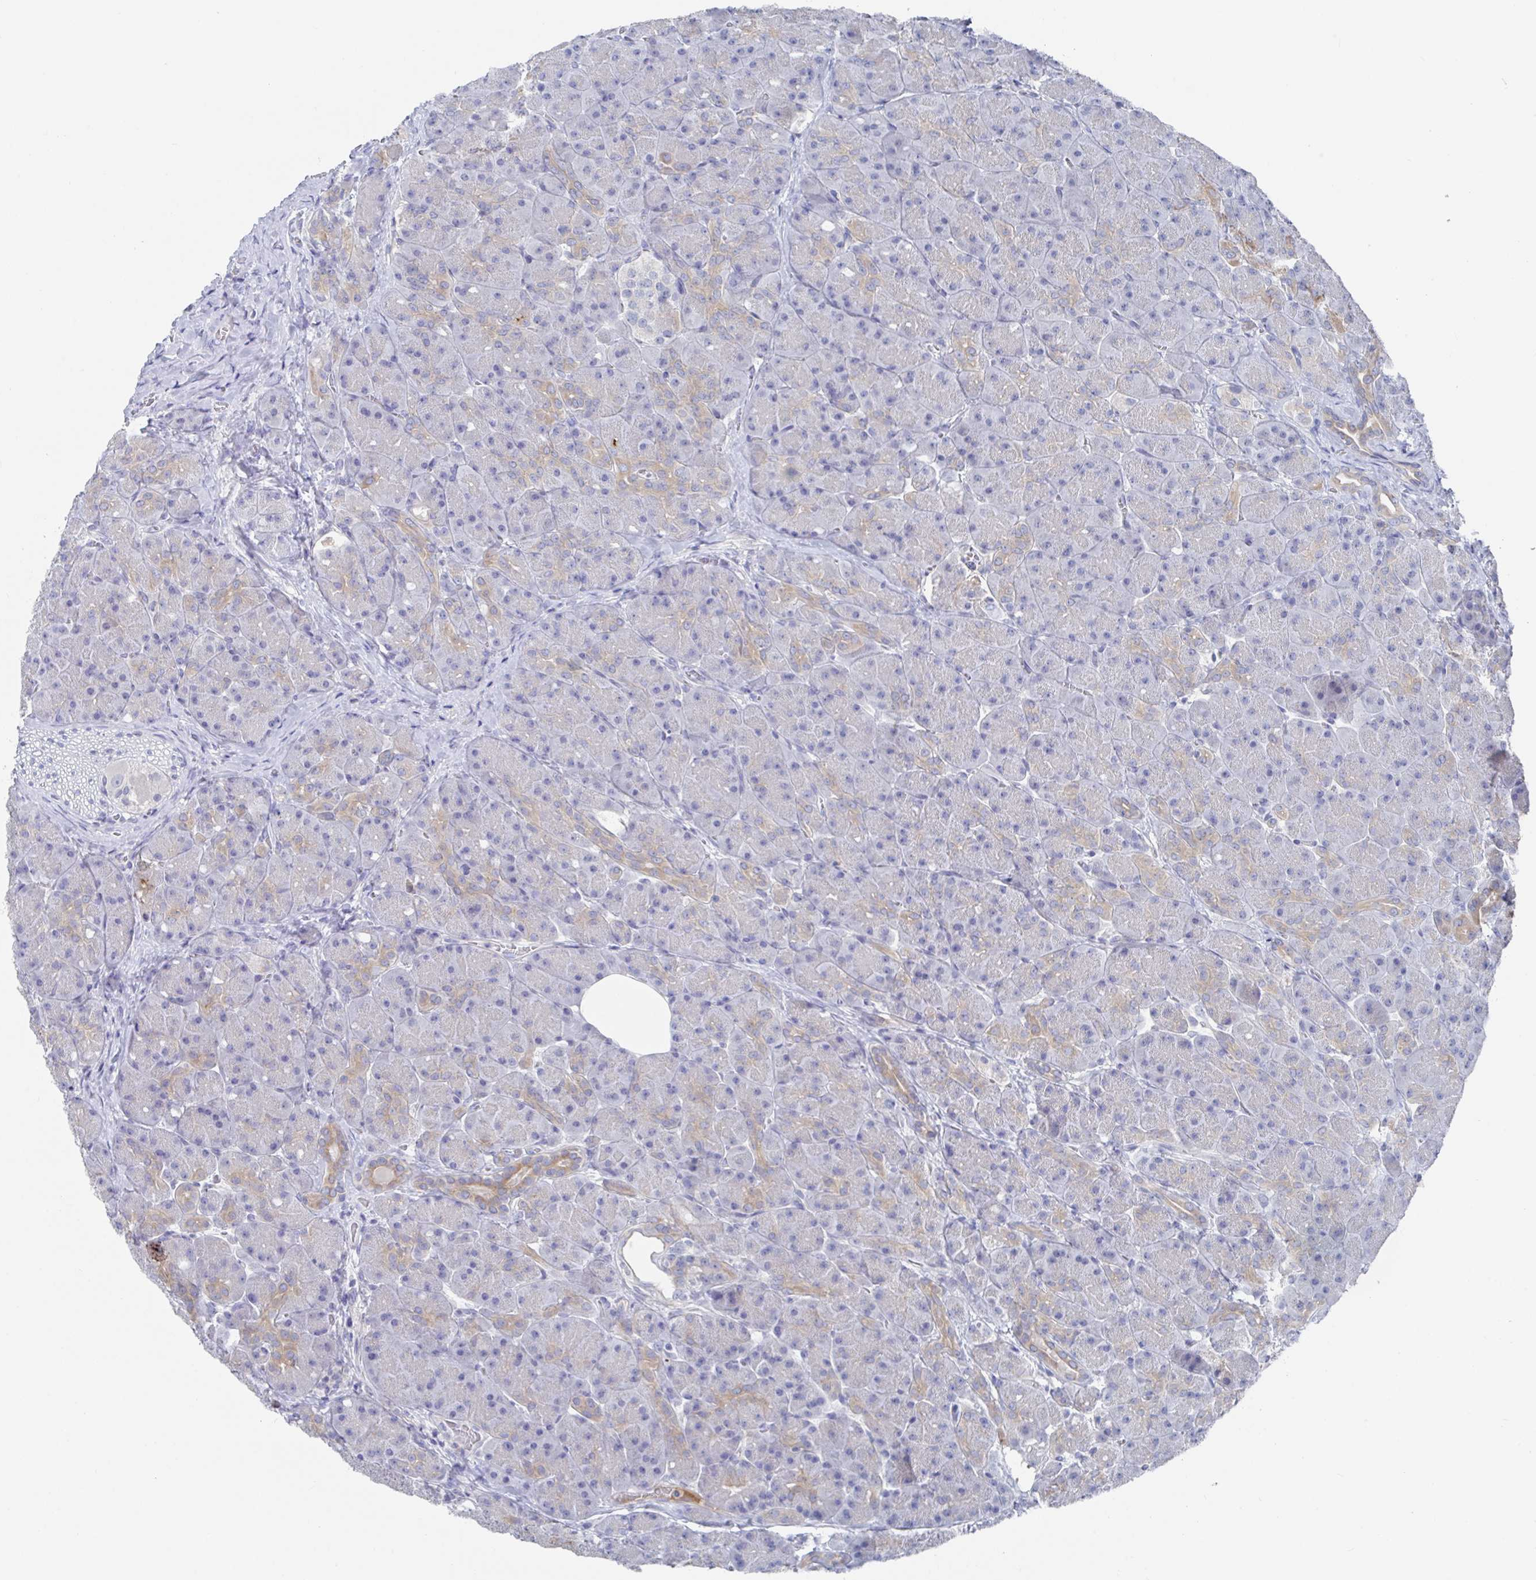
{"staining": {"intensity": "weak", "quantity": "<25%", "location": "cytoplasmic/membranous"}, "tissue": "pancreas", "cell_type": "Exocrine glandular cells", "image_type": "normal", "snomed": [{"axis": "morphology", "description": "Normal tissue, NOS"}, {"axis": "topography", "description": "Pancreas"}], "caption": "Immunohistochemistry (IHC) photomicrograph of unremarkable human pancreas stained for a protein (brown), which displays no positivity in exocrine glandular cells.", "gene": "GPR148", "patient": {"sex": "male", "age": 55}}